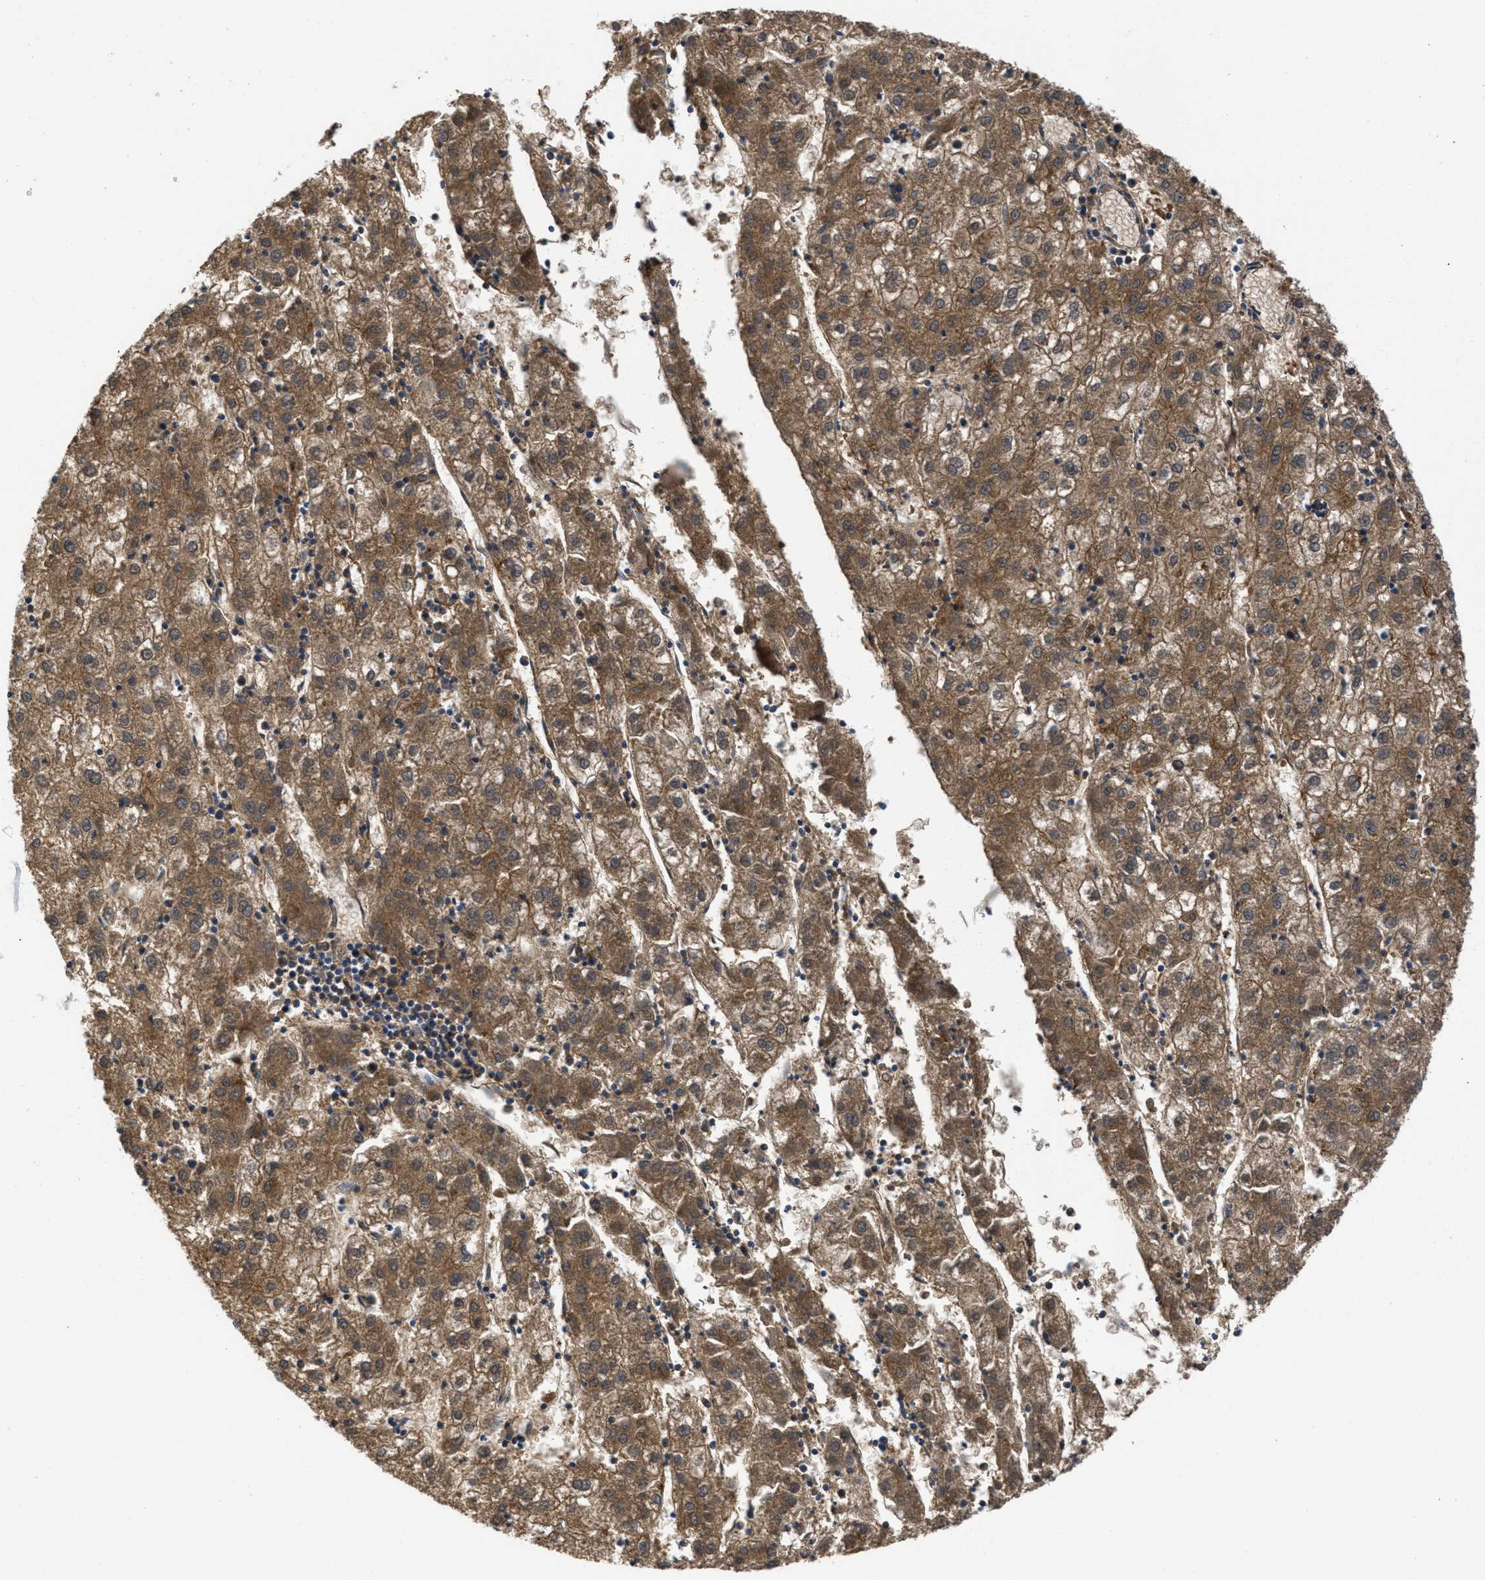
{"staining": {"intensity": "moderate", "quantity": ">75%", "location": "cytoplasmic/membranous"}, "tissue": "liver cancer", "cell_type": "Tumor cells", "image_type": "cancer", "snomed": [{"axis": "morphology", "description": "Carcinoma, Hepatocellular, NOS"}, {"axis": "topography", "description": "Liver"}], "caption": "Immunohistochemical staining of liver hepatocellular carcinoma exhibits medium levels of moderate cytoplasmic/membranous protein staining in approximately >75% of tumor cells.", "gene": "SERPINA6", "patient": {"sex": "male", "age": 72}}